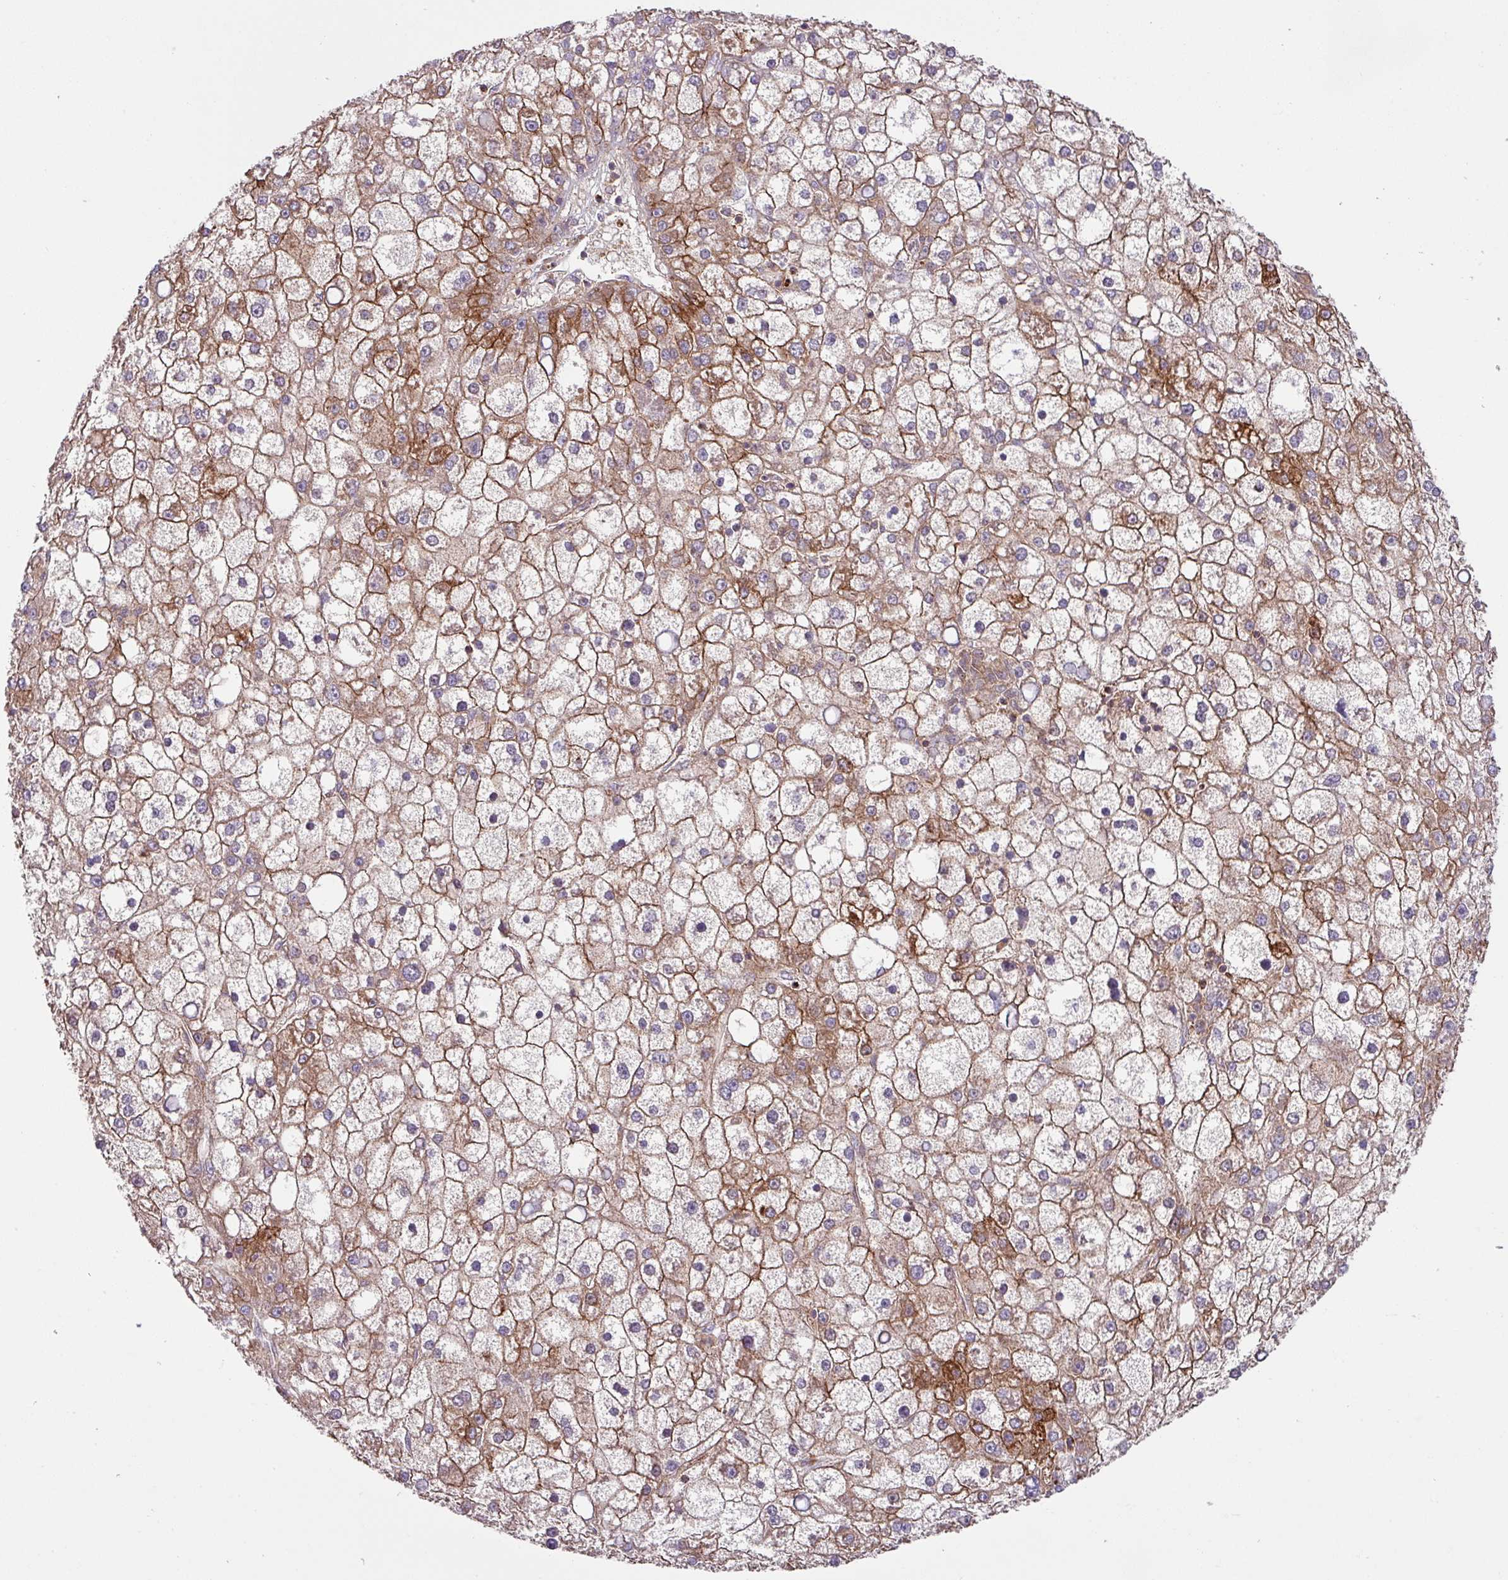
{"staining": {"intensity": "moderate", "quantity": ">75%", "location": "cytoplasmic/membranous"}, "tissue": "liver cancer", "cell_type": "Tumor cells", "image_type": "cancer", "snomed": [{"axis": "morphology", "description": "Carcinoma, Hepatocellular, NOS"}, {"axis": "topography", "description": "Liver"}], "caption": "Human hepatocellular carcinoma (liver) stained with a brown dye reveals moderate cytoplasmic/membranous positive expression in approximately >75% of tumor cells.", "gene": "RIC1", "patient": {"sex": "male", "age": 67}}